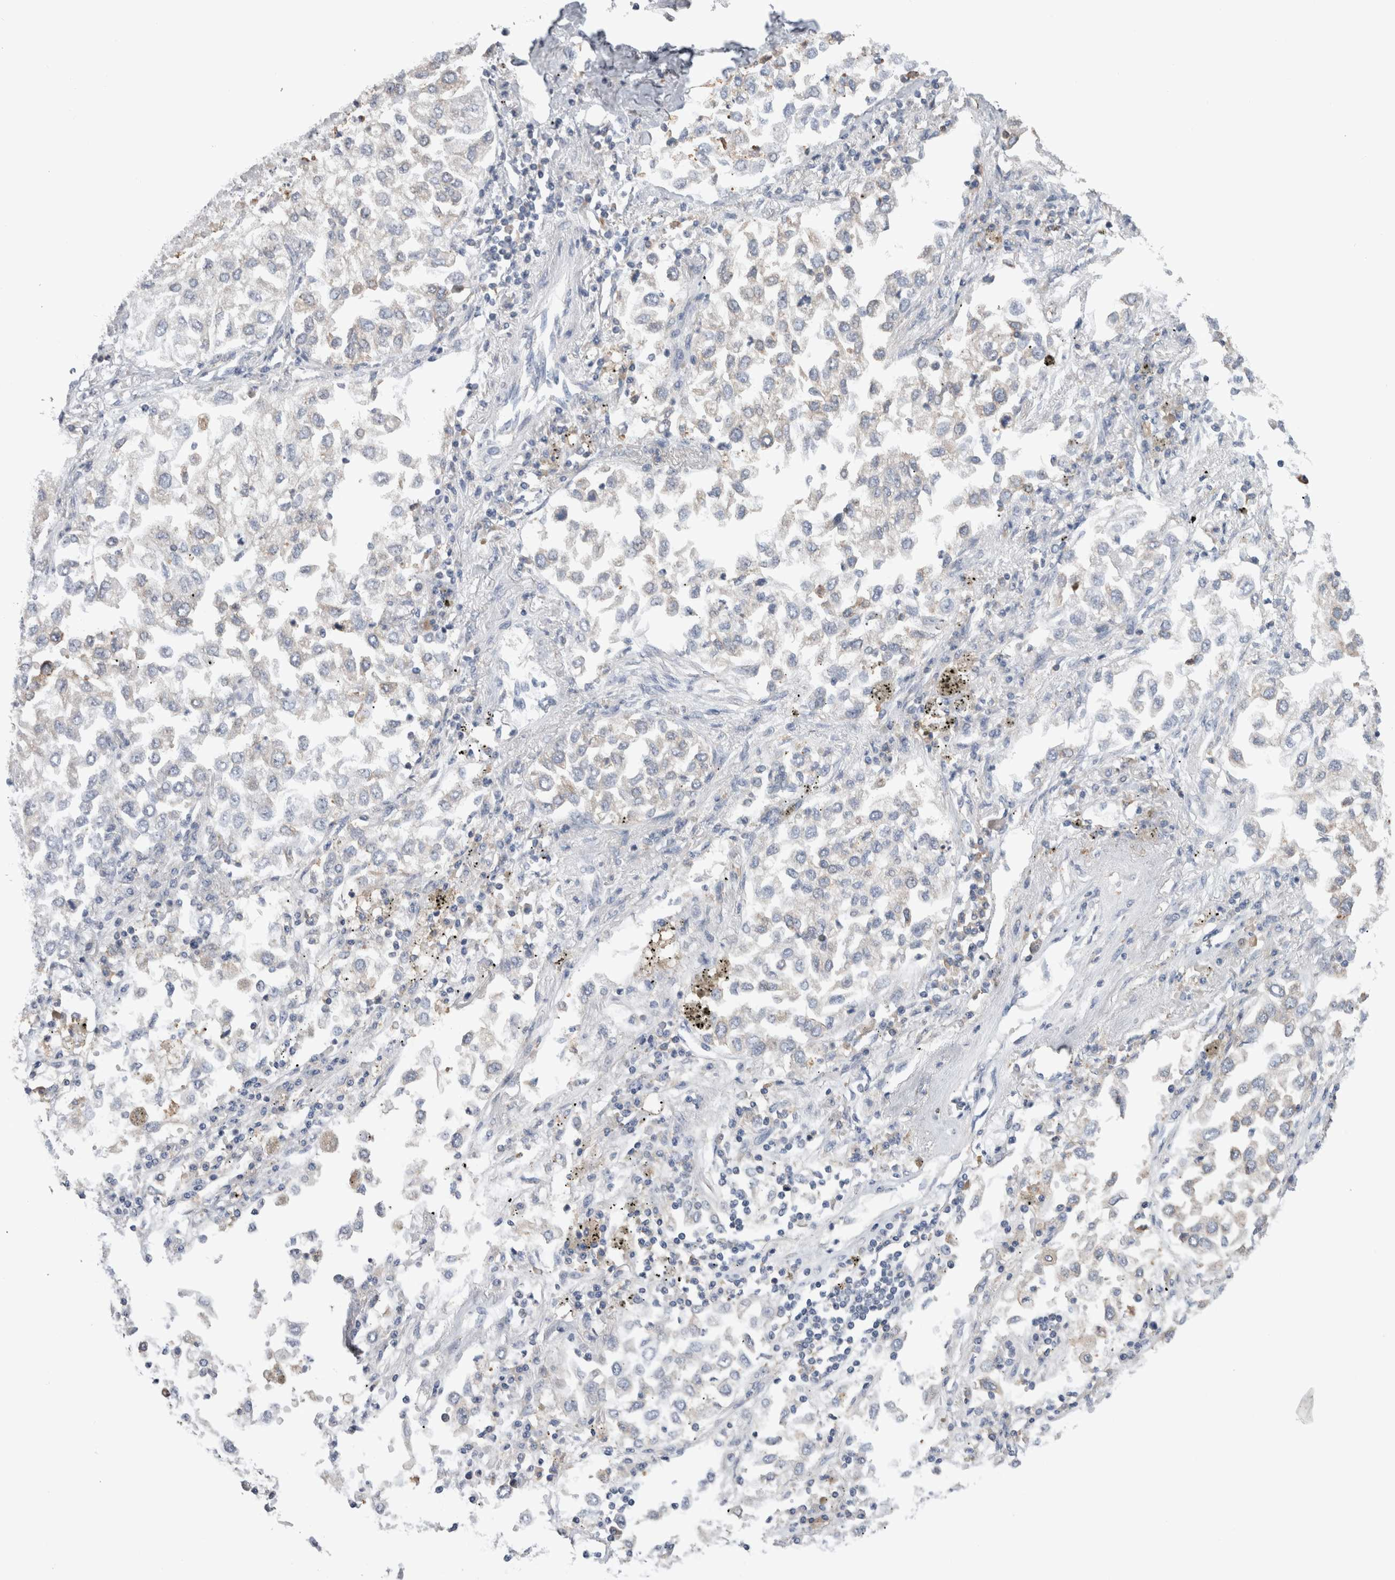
{"staining": {"intensity": "negative", "quantity": "none", "location": "none"}, "tissue": "lung cancer", "cell_type": "Tumor cells", "image_type": "cancer", "snomed": [{"axis": "morphology", "description": "Inflammation, NOS"}, {"axis": "morphology", "description": "Adenocarcinoma, NOS"}, {"axis": "topography", "description": "Lung"}], "caption": "Photomicrograph shows no protein positivity in tumor cells of lung cancer (adenocarcinoma) tissue.", "gene": "SMAP2", "patient": {"sex": "male", "age": 63}}